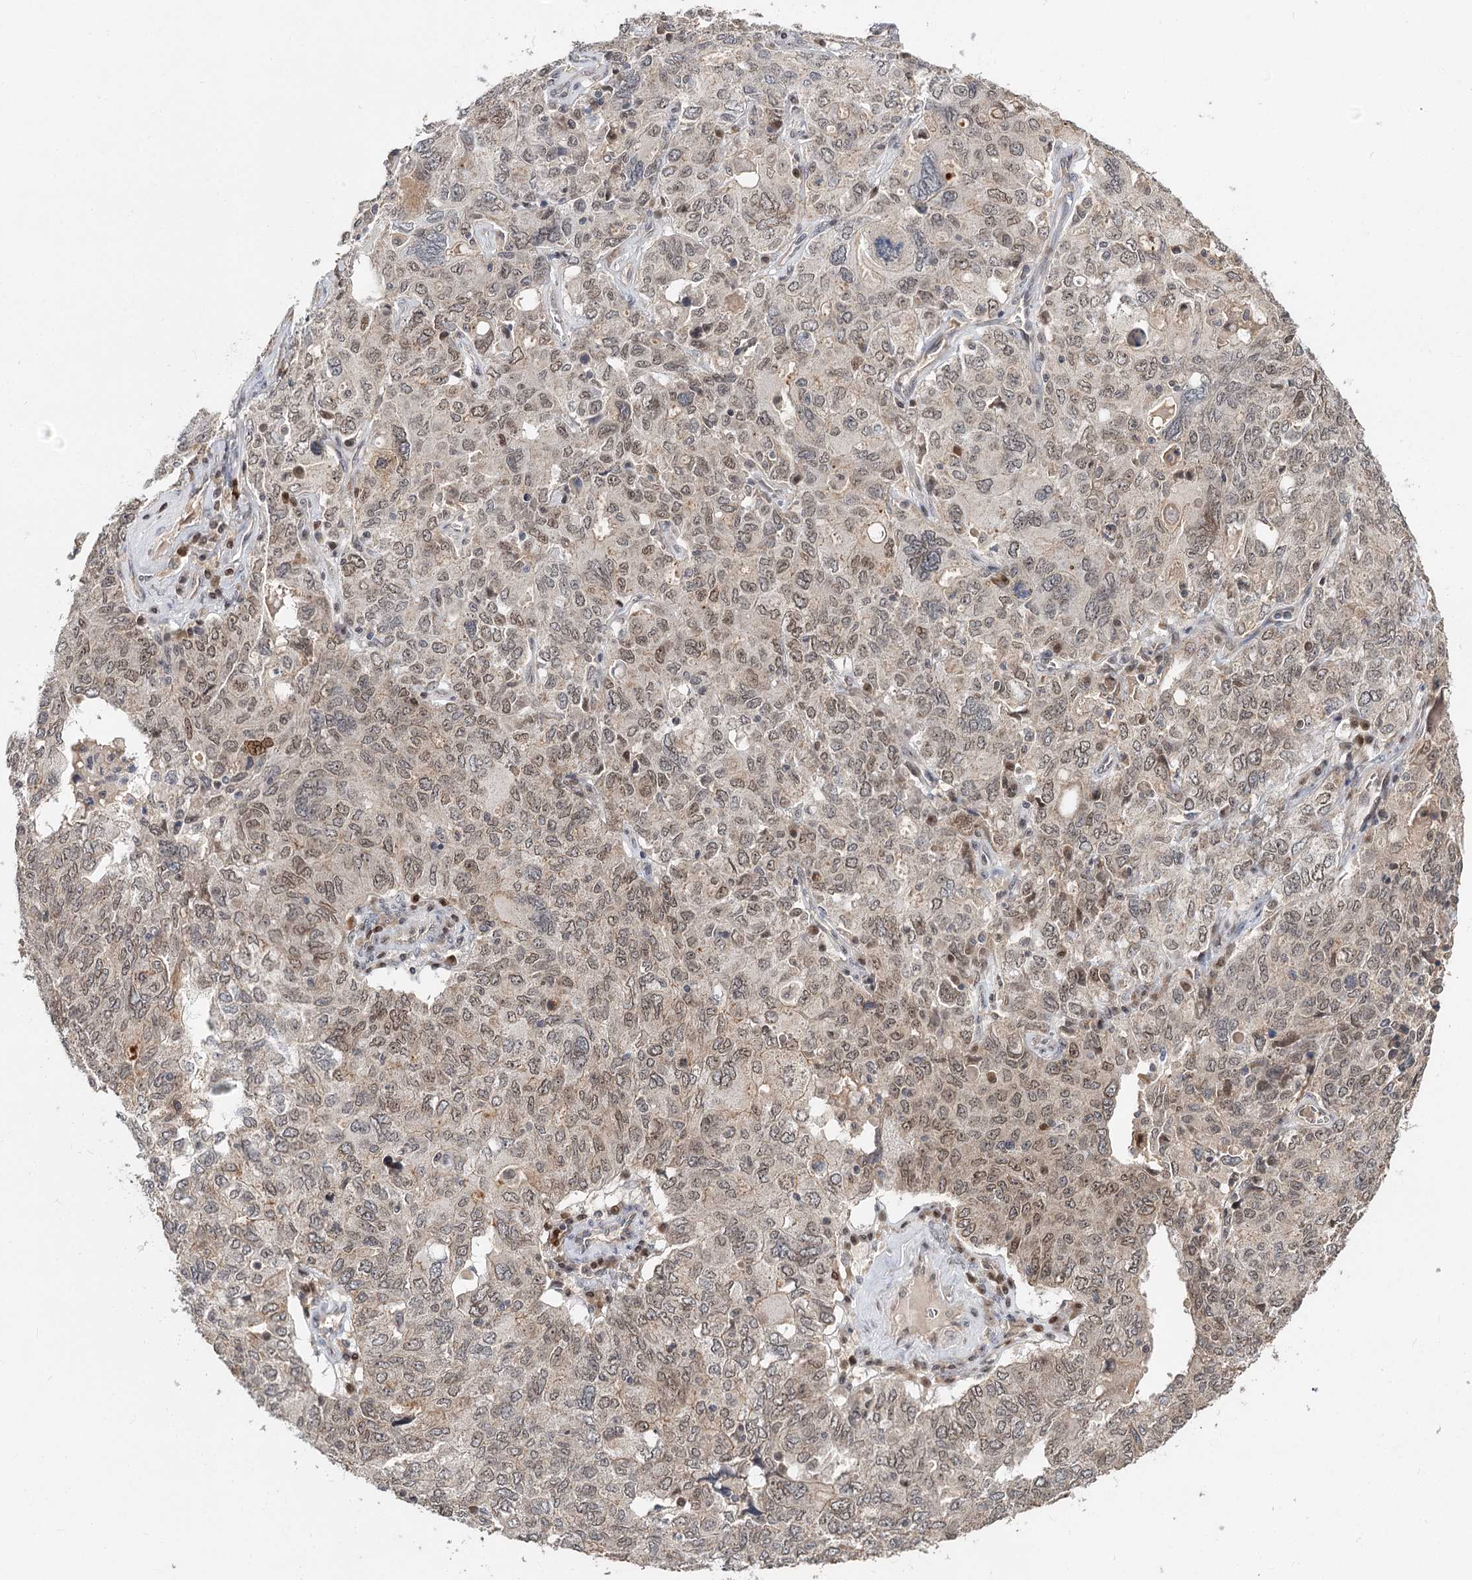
{"staining": {"intensity": "moderate", "quantity": "25%-75%", "location": "nuclear"}, "tissue": "ovarian cancer", "cell_type": "Tumor cells", "image_type": "cancer", "snomed": [{"axis": "morphology", "description": "Carcinoma, endometroid"}, {"axis": "topography", "description": "Ovary"}], "caption": "Immunohistochemical staining of ovarian cancer shows moderate nuclear protein expression in about 25%-75% of tumor cells.", "gene": "NOPCHAP1", "patient": {"sex": "female", "age": 62}}